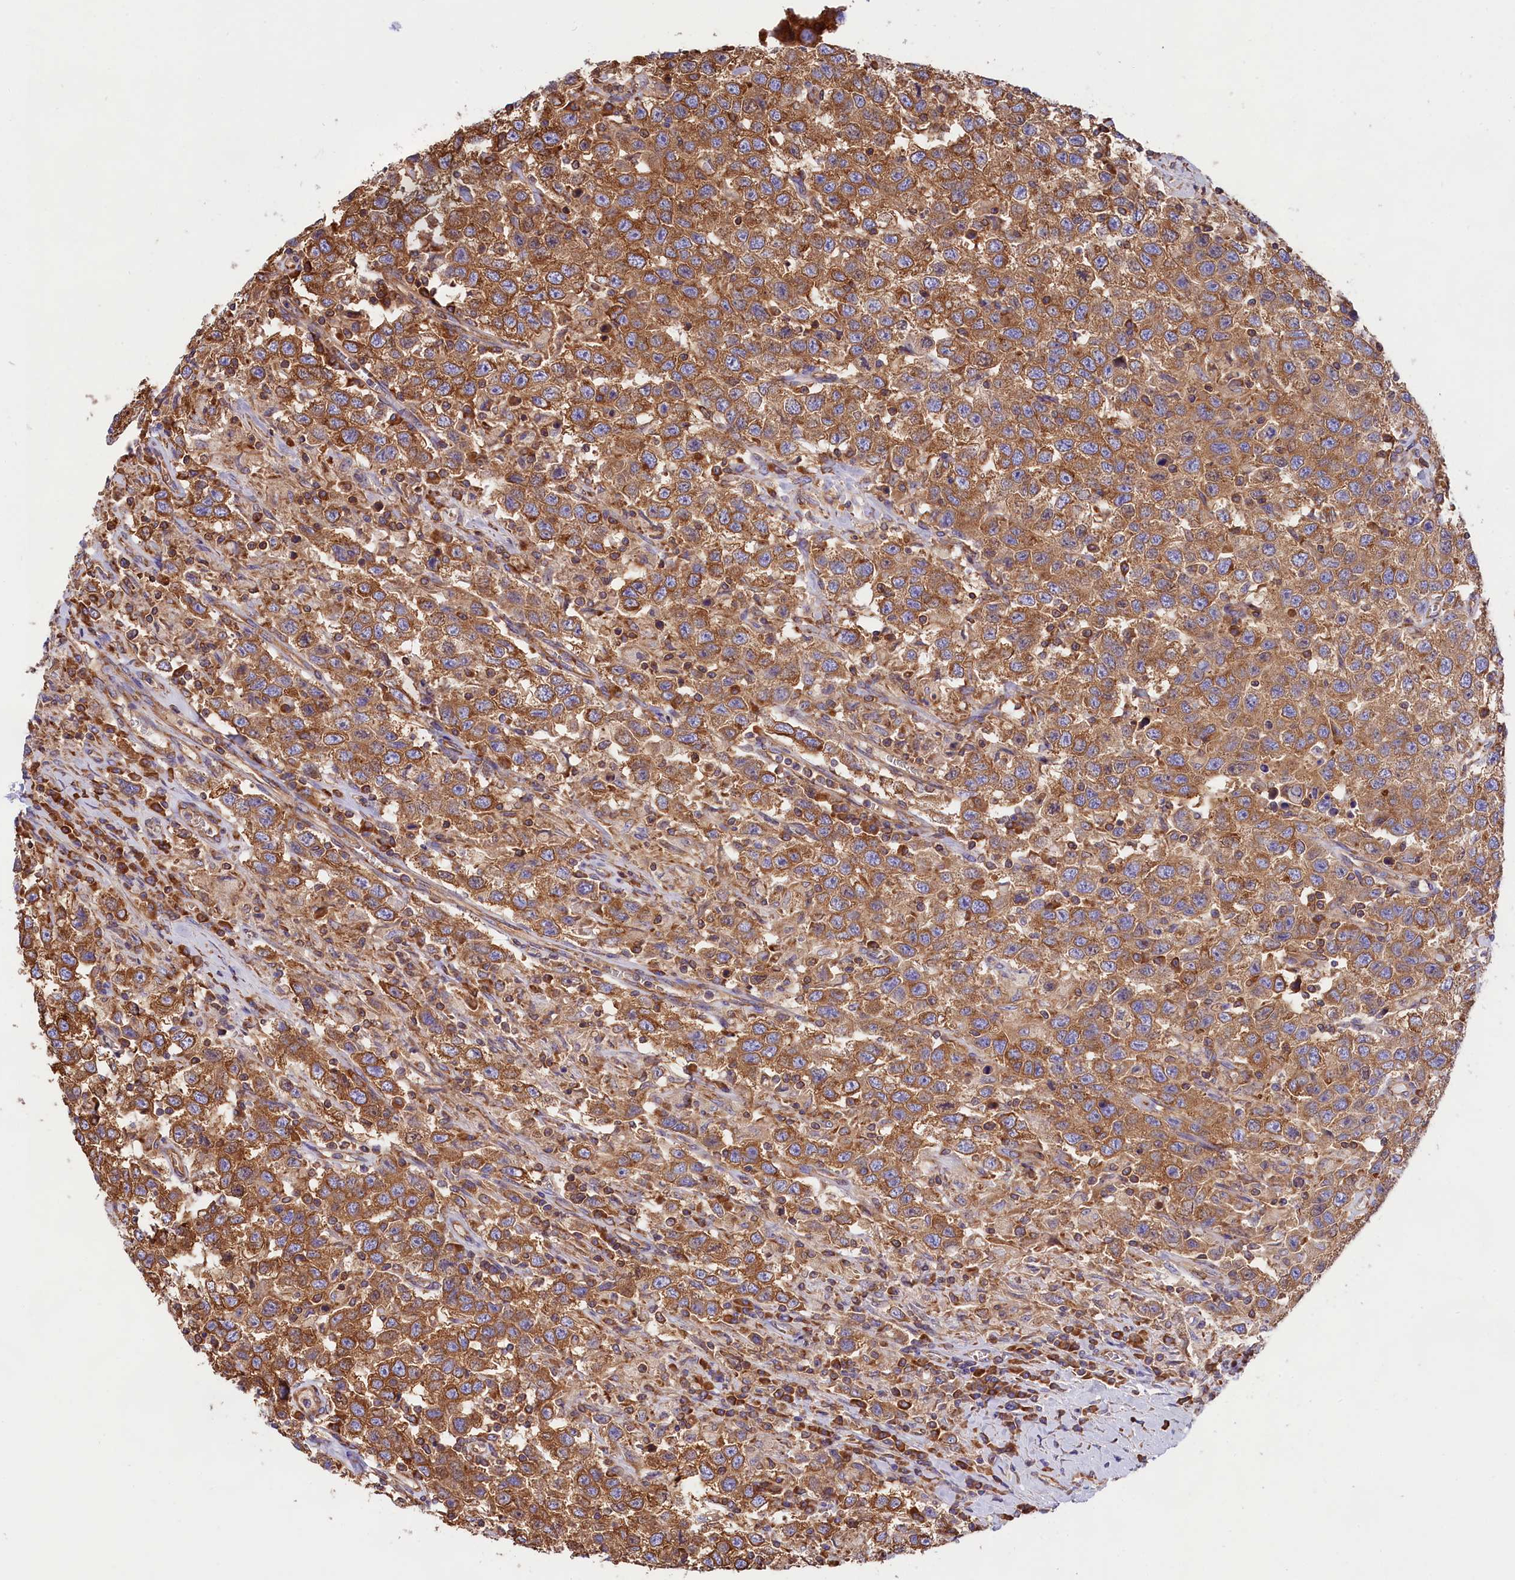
{"staining": {"intensity": "moderate", "quantity": ">75%", "location": "cytoplasmic/membranous"}, "tissue": "testis cancer", "cell_type": "Tumor cells", "image_type": "cancer", "snomed": [{"axis": "morphology", "description": "Seminoma, NOS"}, {"axis": "topography", "description": "Testis"}], "caption": "Testis cancer stained with immunohistochemistry (IHC) reveals moderate cytoplasmic/membranous positivity in approximately >75% of tumor cells.", "gene": "GYS1", "patient": {"sex": "male", "age": 41}}